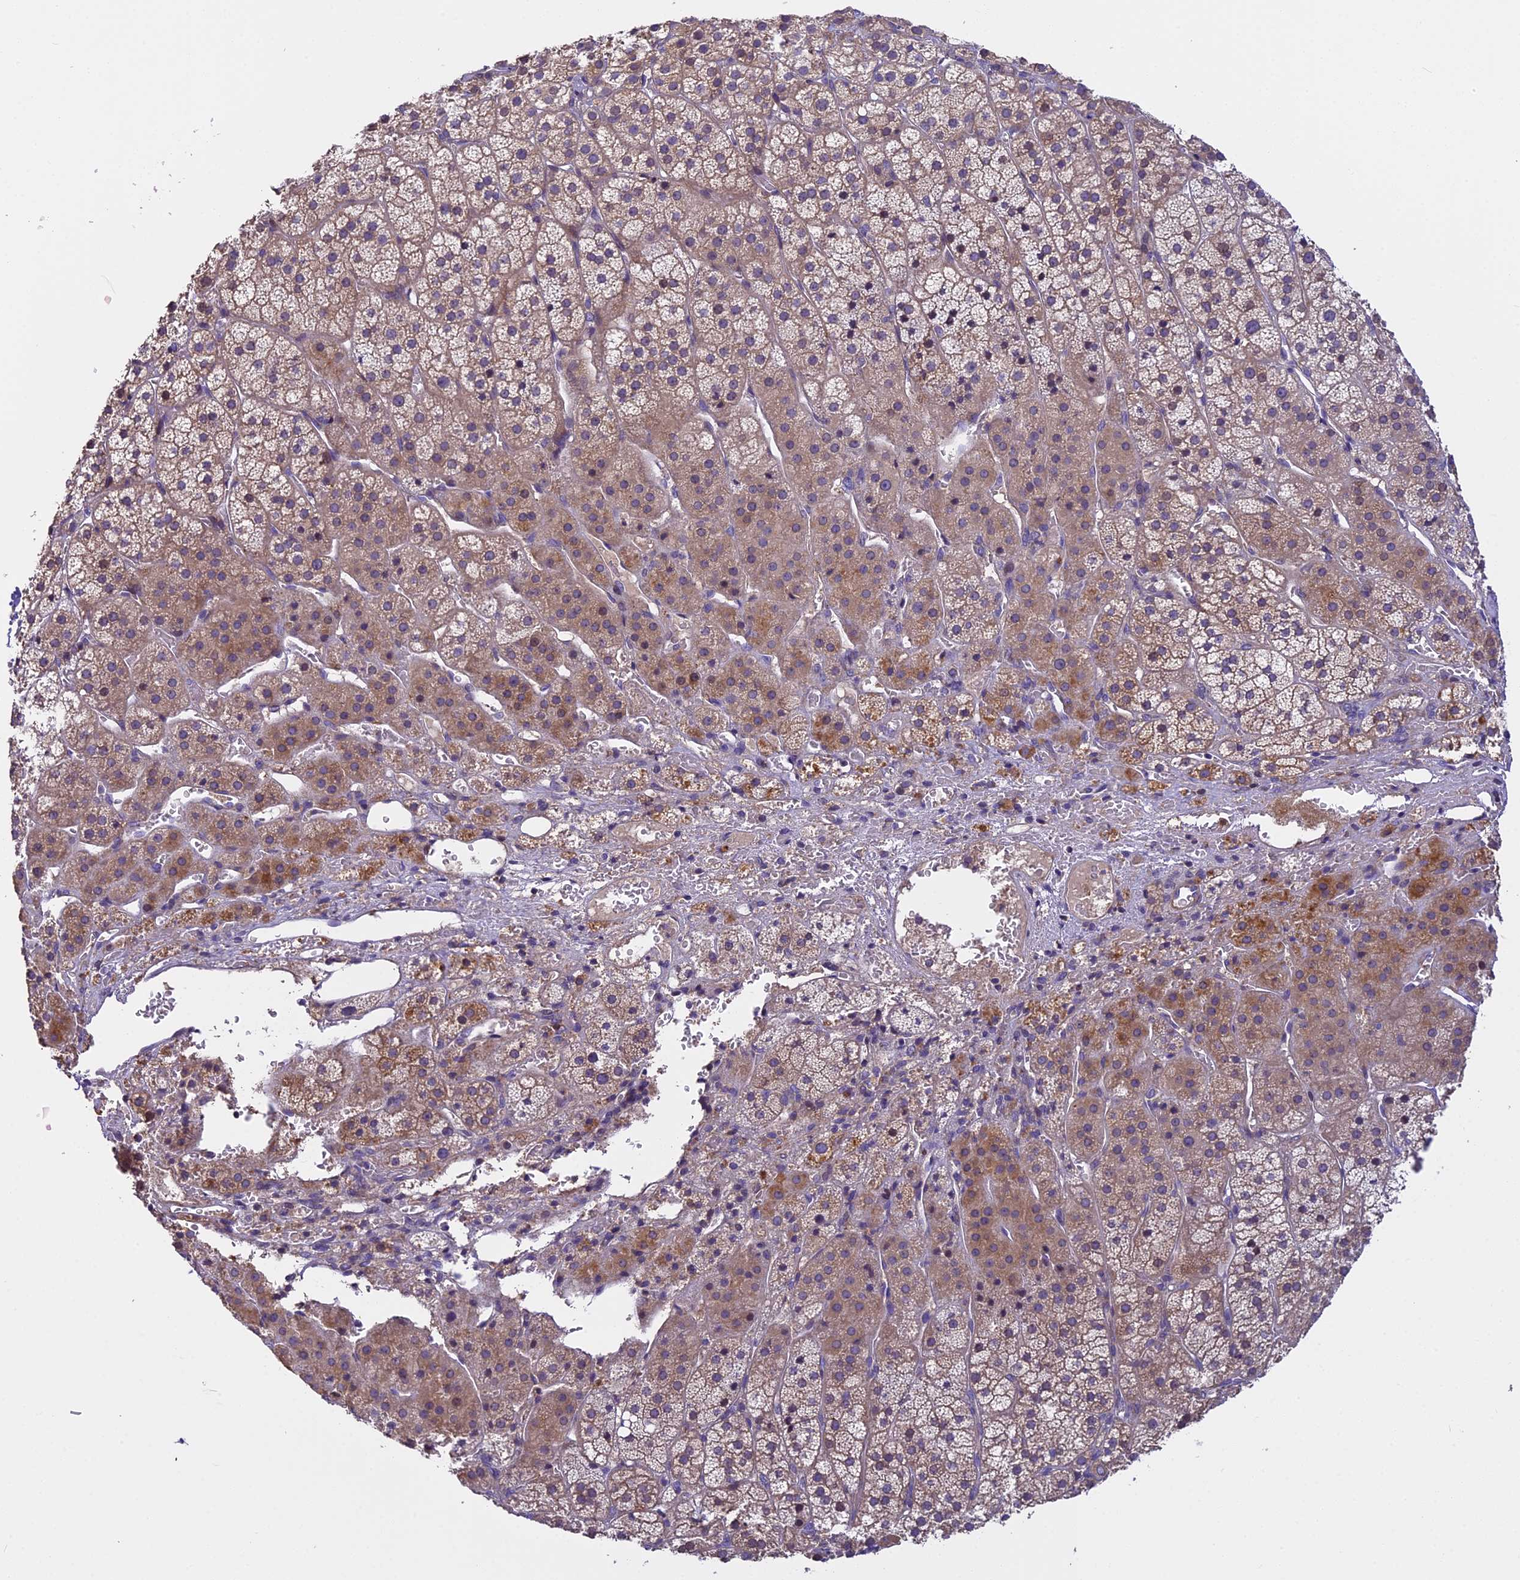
{"staining": {"intensity": "moderate", "quantity": "25%-75%", "location": "cytoplasmic/membranous"}, "tissue": "adrenal gland", "cell_type": "Glandular cells", "image_type": "normal", "snomed": [{"axis": "morphology", "description": "Normal tissue, NOS"}, {"axis": "topography", "description": "Adrenal gland"}], "caption": "Protein staining of benign adrenal gland exhibits moderate cytoplasmic/membranous expression in about 25%-75% of glandular cells.", "gene": "FAM98C", "patient": {"sex": "female", "age": 44}}